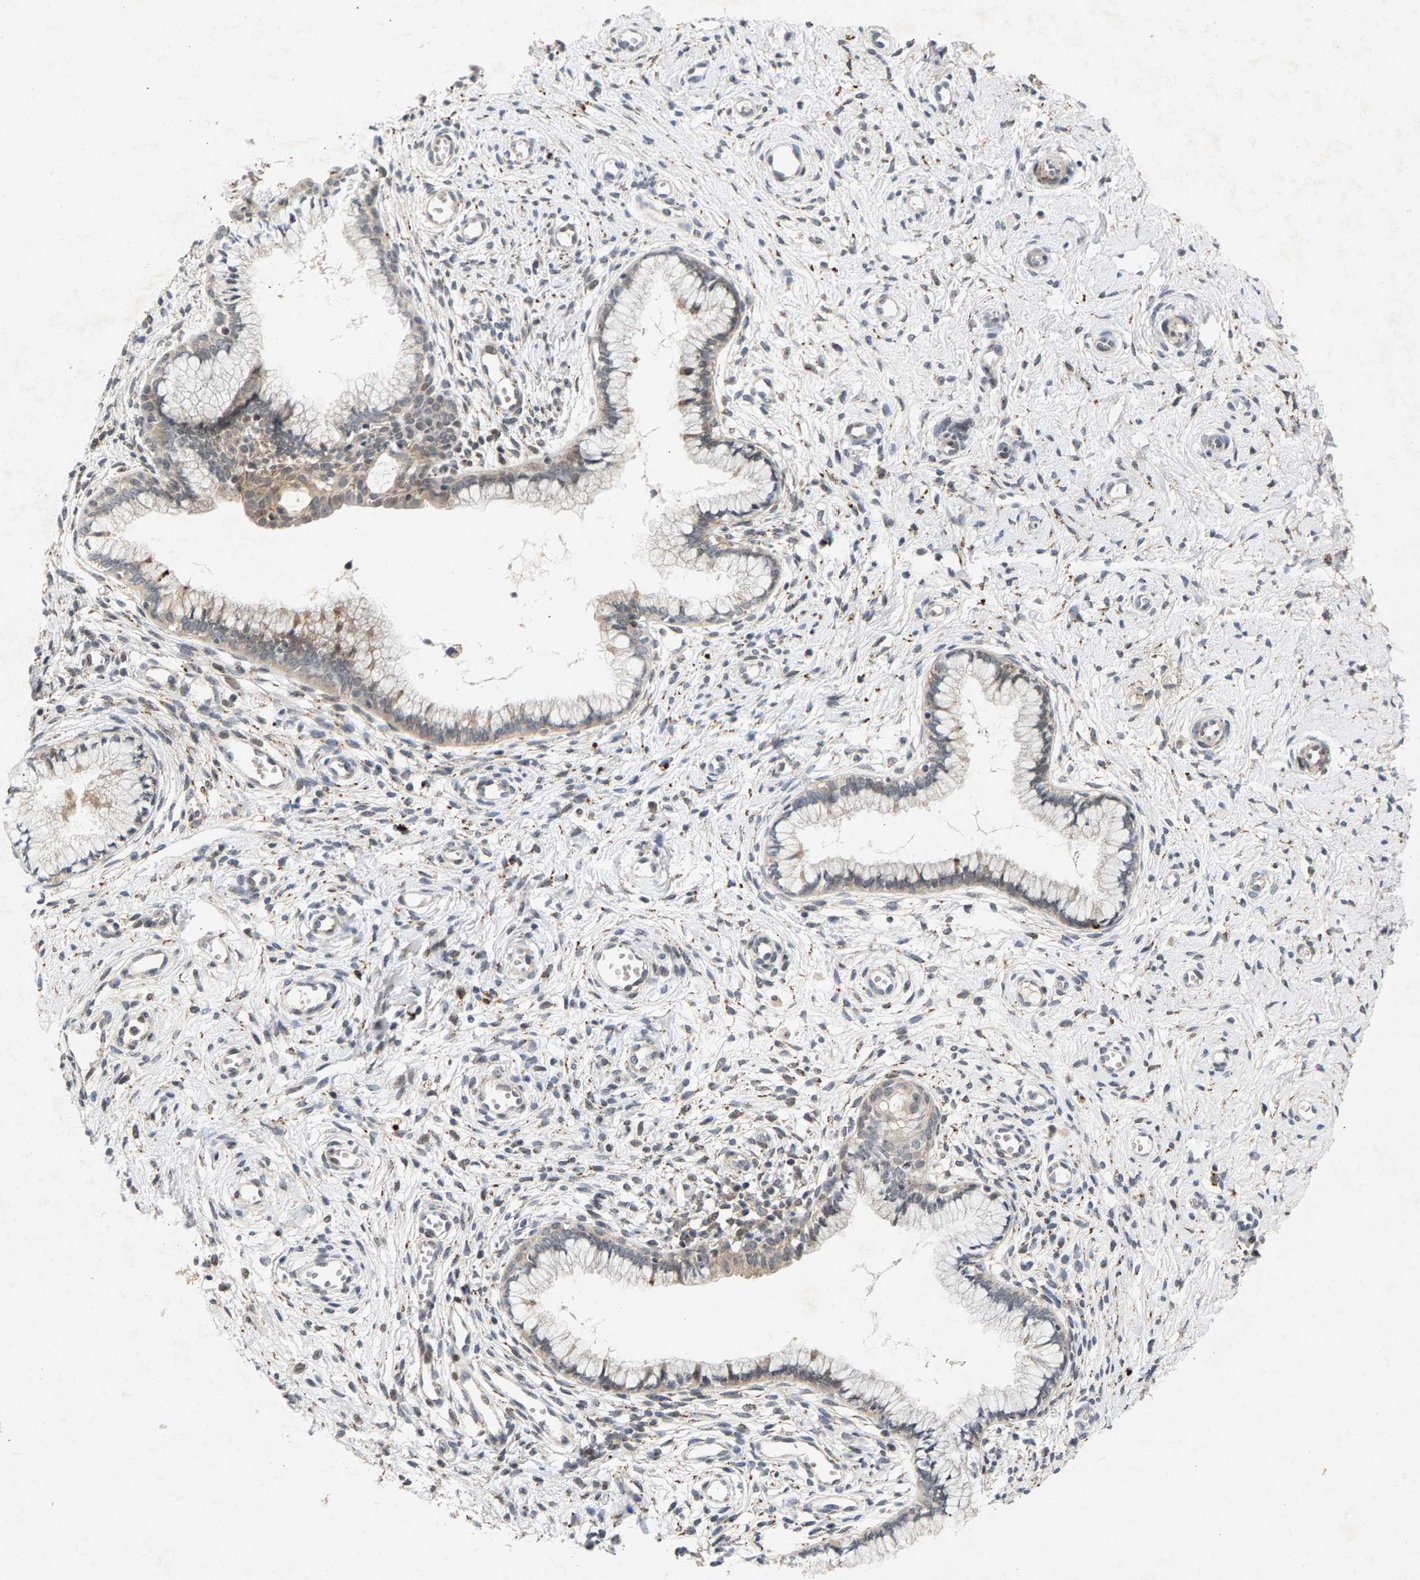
{"staining": {"intensity": "weak", "quantity": ">75%", "location": "cytoplasmic/membranous"}, "tissue": "cervix", "cell_type": "Glandular cells", "image_type": "normal", "snomed": [{"axis": "morphology", "description": "Normal tissue, NOS"}, {"axis": "topography", "description": "Cervix"}], "caption": "Immunohistochemistry of normal cervix exhibits low levels of weak cytoplasmic/membranous staining in approximately >75% of glandular cells.", "gene": "ZPR1", "patient": {"sex": "female", "age": 65}}